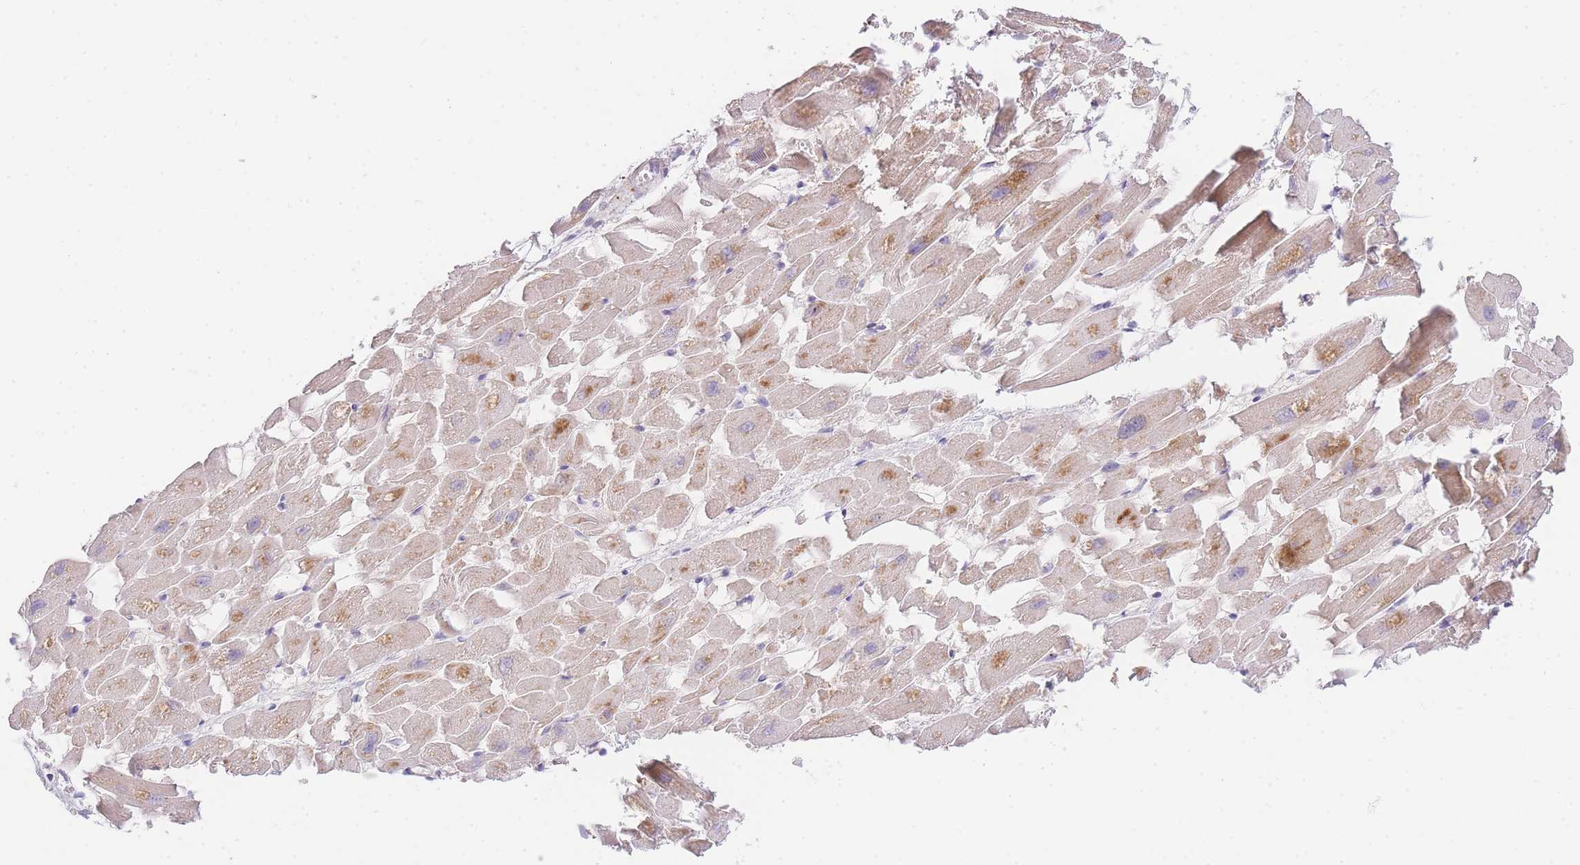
{"staining": {"intensity": "moderate", "quantity": ">75%", "location": "cytoplasmic/membranous"}, "tissue": "heart muscle", "cell_type": "Cardiomyocytes", "image_type": "normal", "snomed": [{"axis": "morphology", "description": "Normal tissue, NOS"}, {"axis": "topography", "description": "Heart"}], "caption": "Brown immunohistochemical staining in unremarkable heart muscle shows moderate cytoplasmic/membranous staining in approximately >75% of cardiomyocytes. (Brightfield microscopy of DAB IHC at high magnification).", "gene": "SLC25A33", "patient": {"sex": "female", "age": 64}}